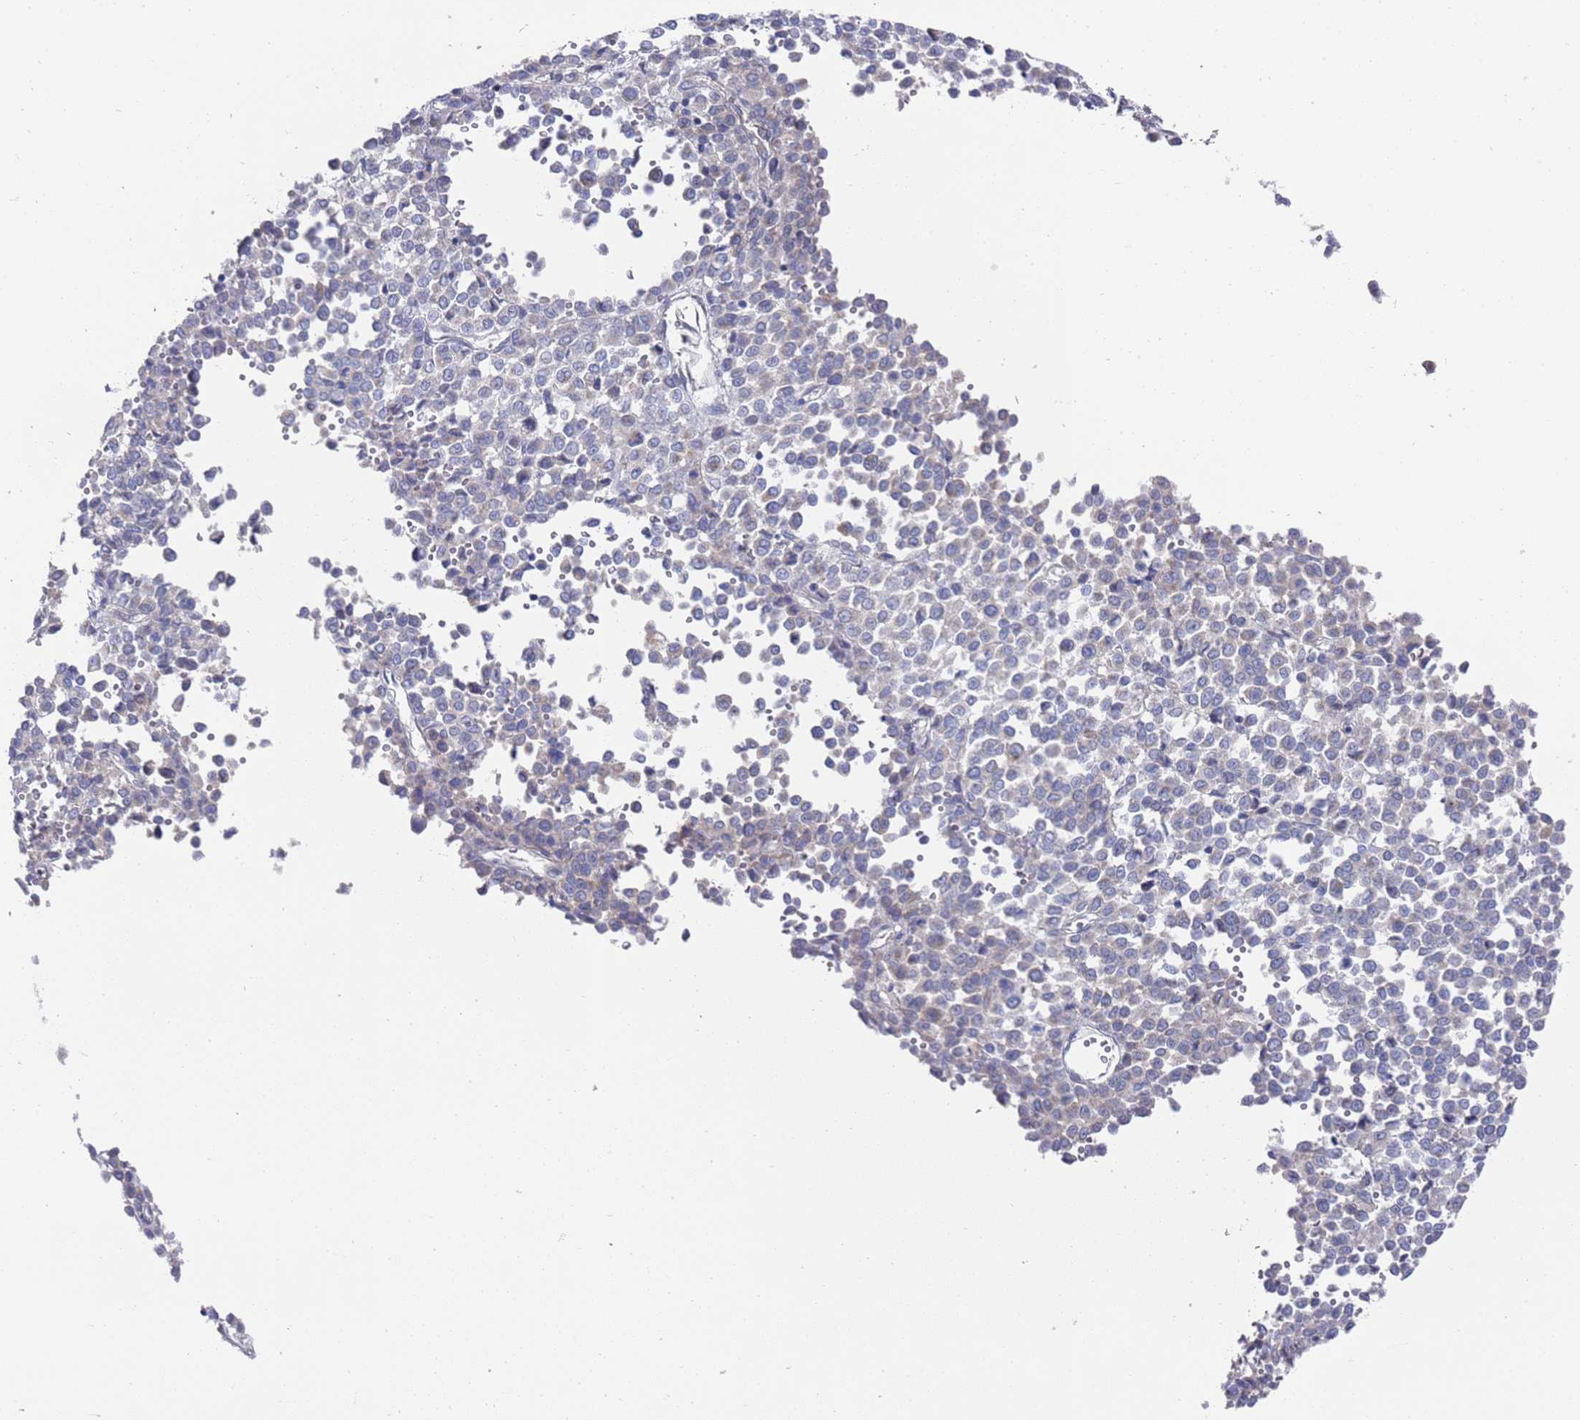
{"staining": {"intensity": "negative", "quantity": "none", "location": "none"}, "tissue": "melanoma", "cell_type": "Tumor cells", "image_type": "cancer", "snomed": [{"axis": "morphology", "description": "Malignant melanoma, Metastatic site"}, {"axis": "topography", "description": "Pancreas"}], "caption": "Photomicrograph shows no protein staining in tumor cells of melanoma tissue.", "gene": "SCAPER", "patient": {"sex": "female", "age": 30}}